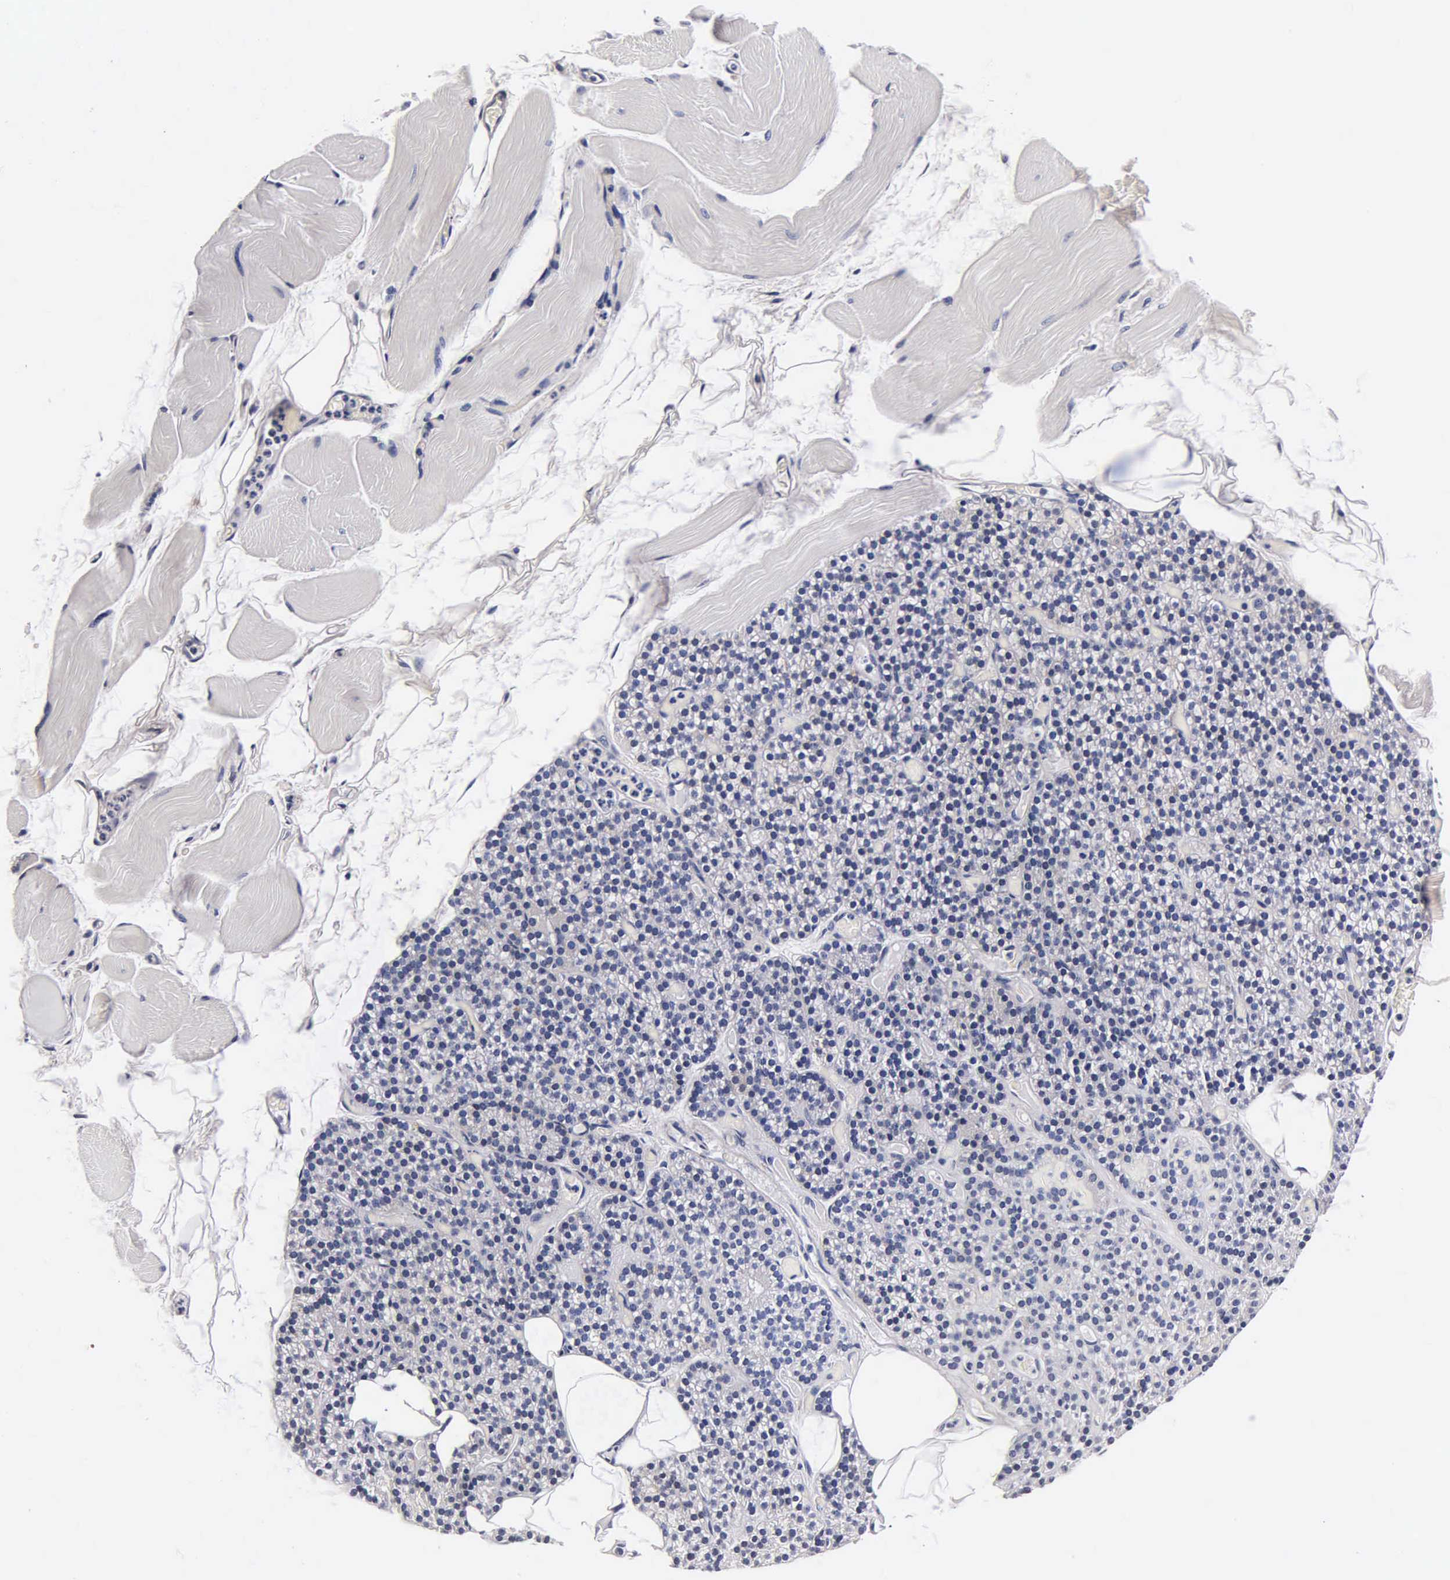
{"staining": {"intensity": "negative", "quantity": "none", "location": "none"}, "tissue": "skeletal muscle", "cell_type": "Myocytes", "image_type": "normal", "snomed": [{"axis": "morphology", "description": "Normal tissue, NOS"}, {"axis": "topography", "description": "Skeletal muscle"}, {"axis": "topography", "description": "Parathyroid gland"}], "caption": "DAB immunohistochemical staining of normal human skeletal muscle exhibits no significant staining in myocytes.", "gene": "ENO2", "patient": {"sex": "female", "age": 37}}